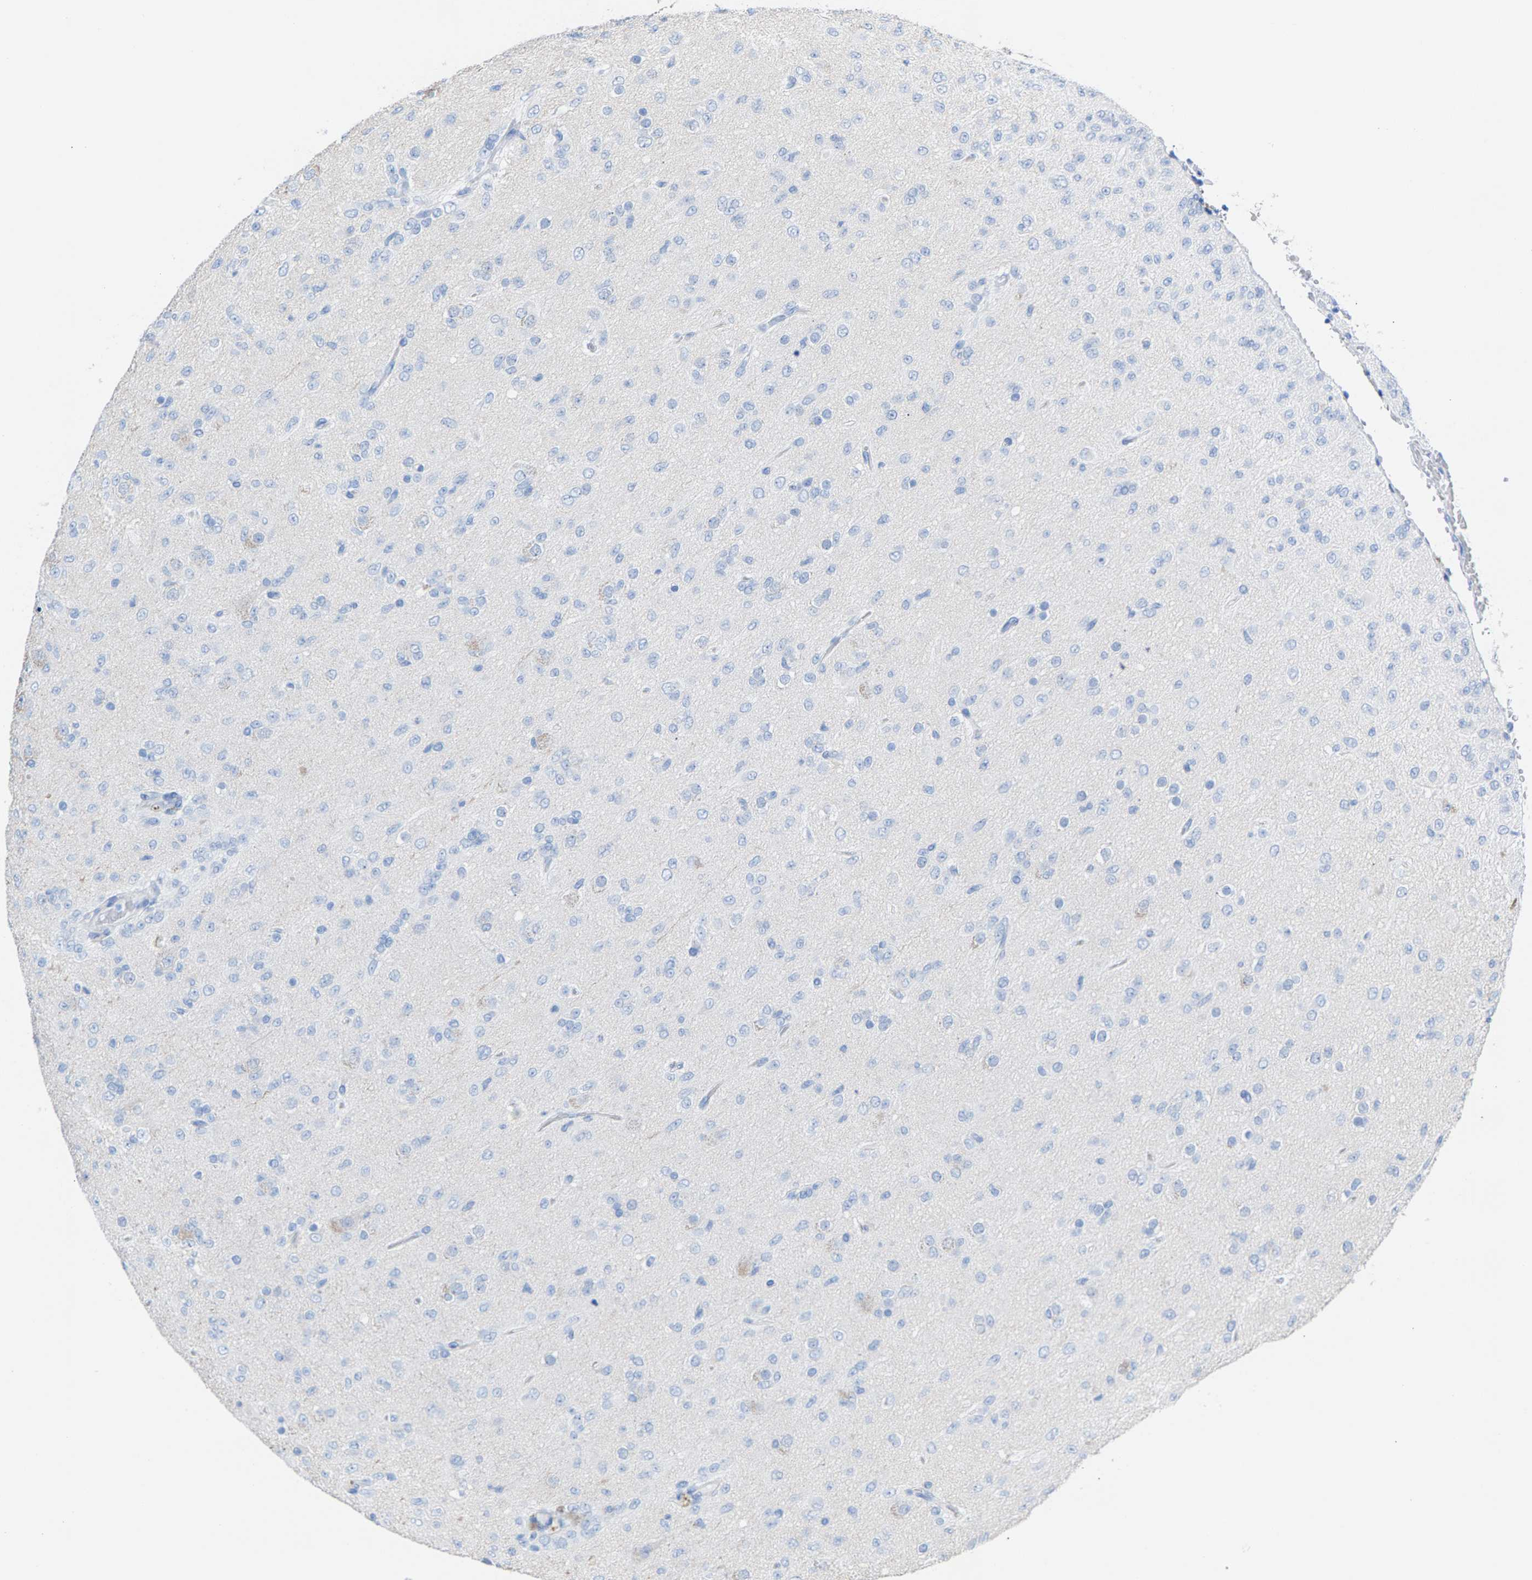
{"staining": {"intensity": "negative", "quantity": "none", "location": "none"}, "tissue": "glioma", "cell_type": "Tumor cells", "image_type": "cancer", "snomed": [{"axis": "morphology", "description": "Glioma, malignant, Low grade"}, {"axis": "topography", "description": "Brain"}], "caption": "Immunohistochemical staining of human glioma exhibits no significant staining in tumor cells.", "gene": "CPA1", "patient": {"sex": "male", "age": 65}}